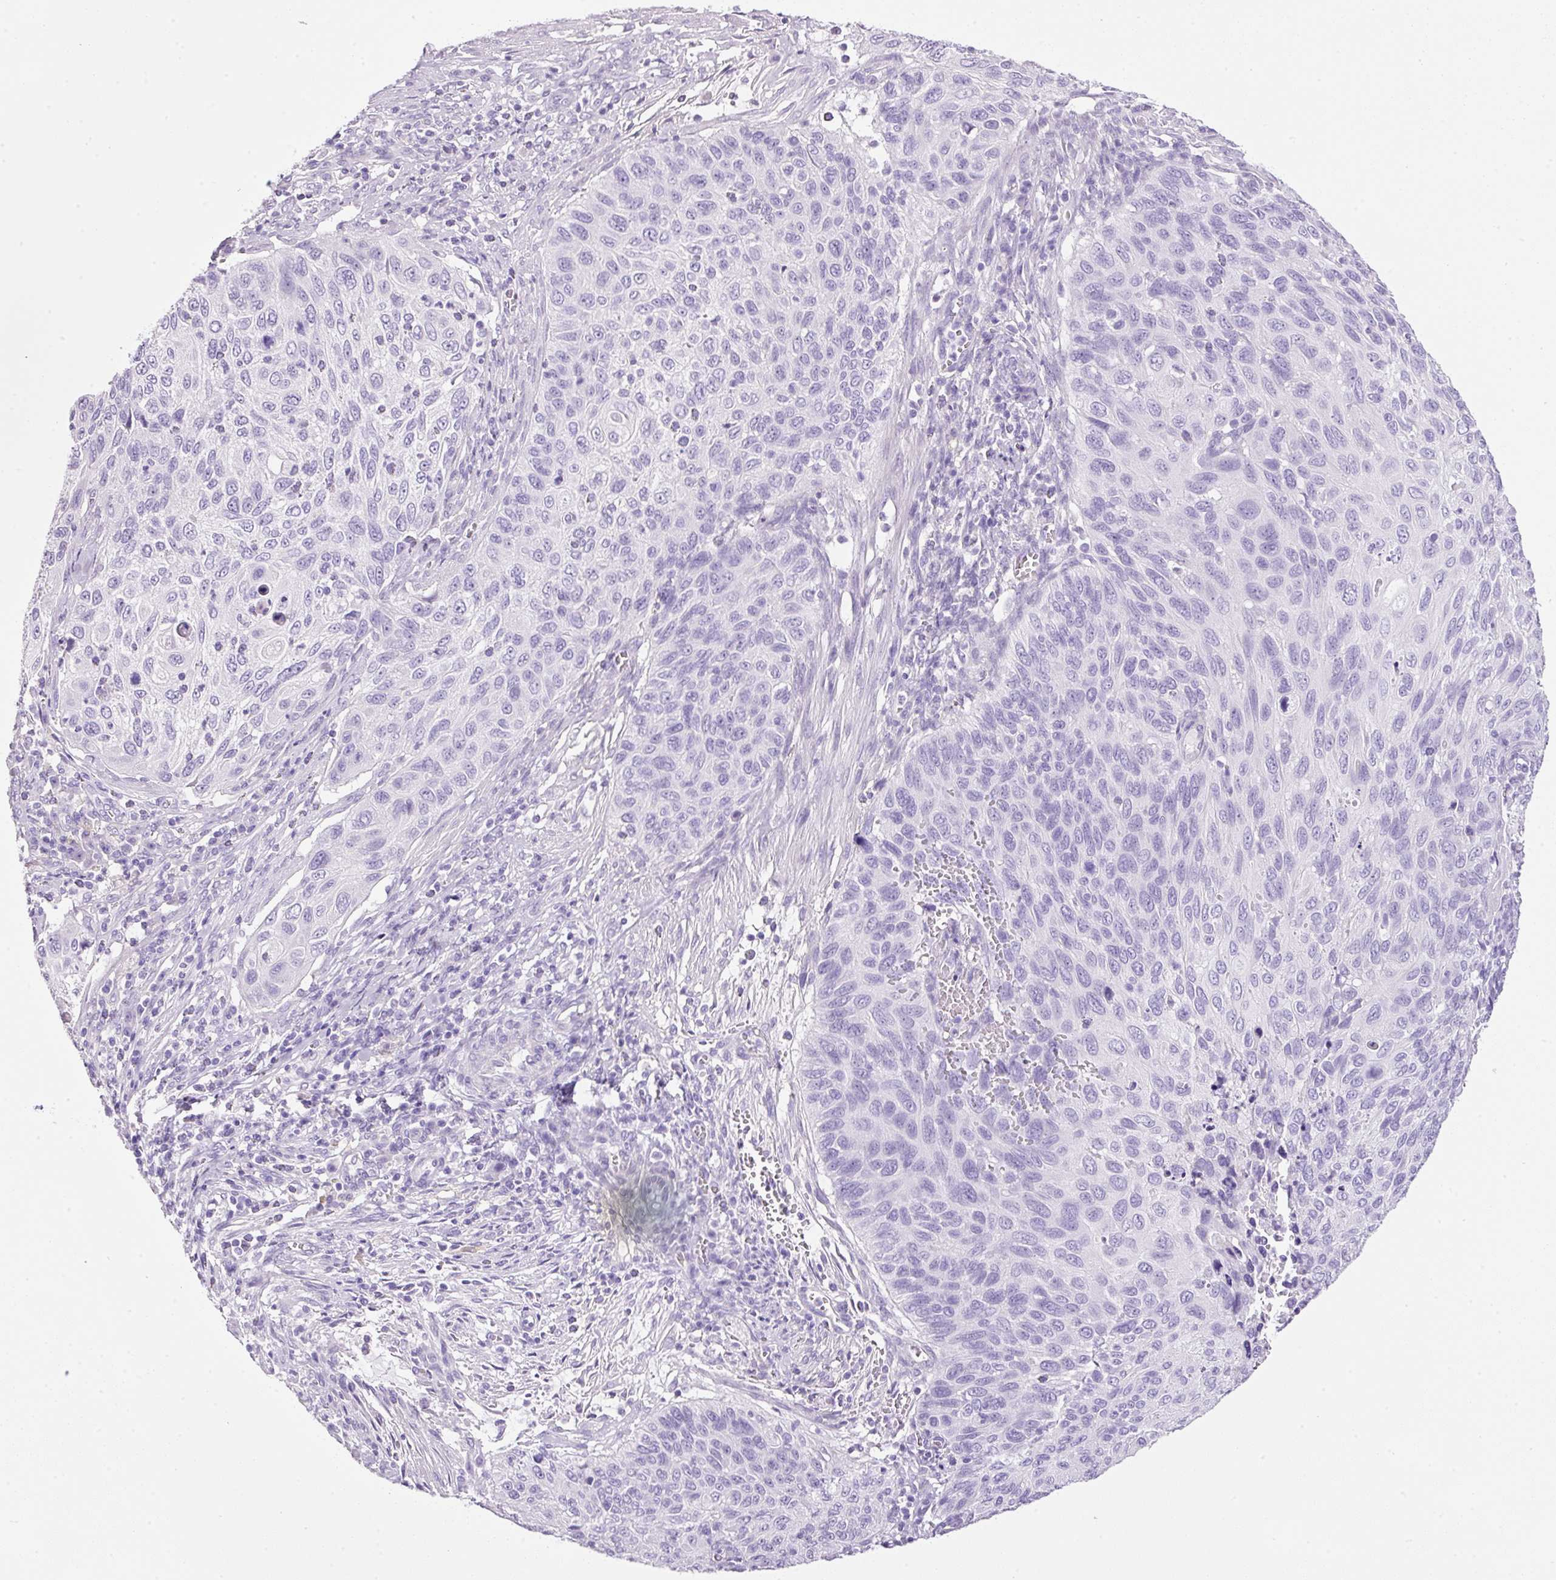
{"staining": {"intensity": "negative", "quantity": "none", "location": "none"}, "tissue": "cervical cancer", "cell_type": "Tumor cells", "image_type": "cancer", "snomed": [{"axis": "morphology", "description": "Squamous cell carcinoma, NOS"}, {"axis": "topography", "description": "Cervix"}], "caption": "Tumor cells are negative for protein expression in human cervical cancer.", "gene": "BSND", "patient": {"sex": "female", "age": 70}}